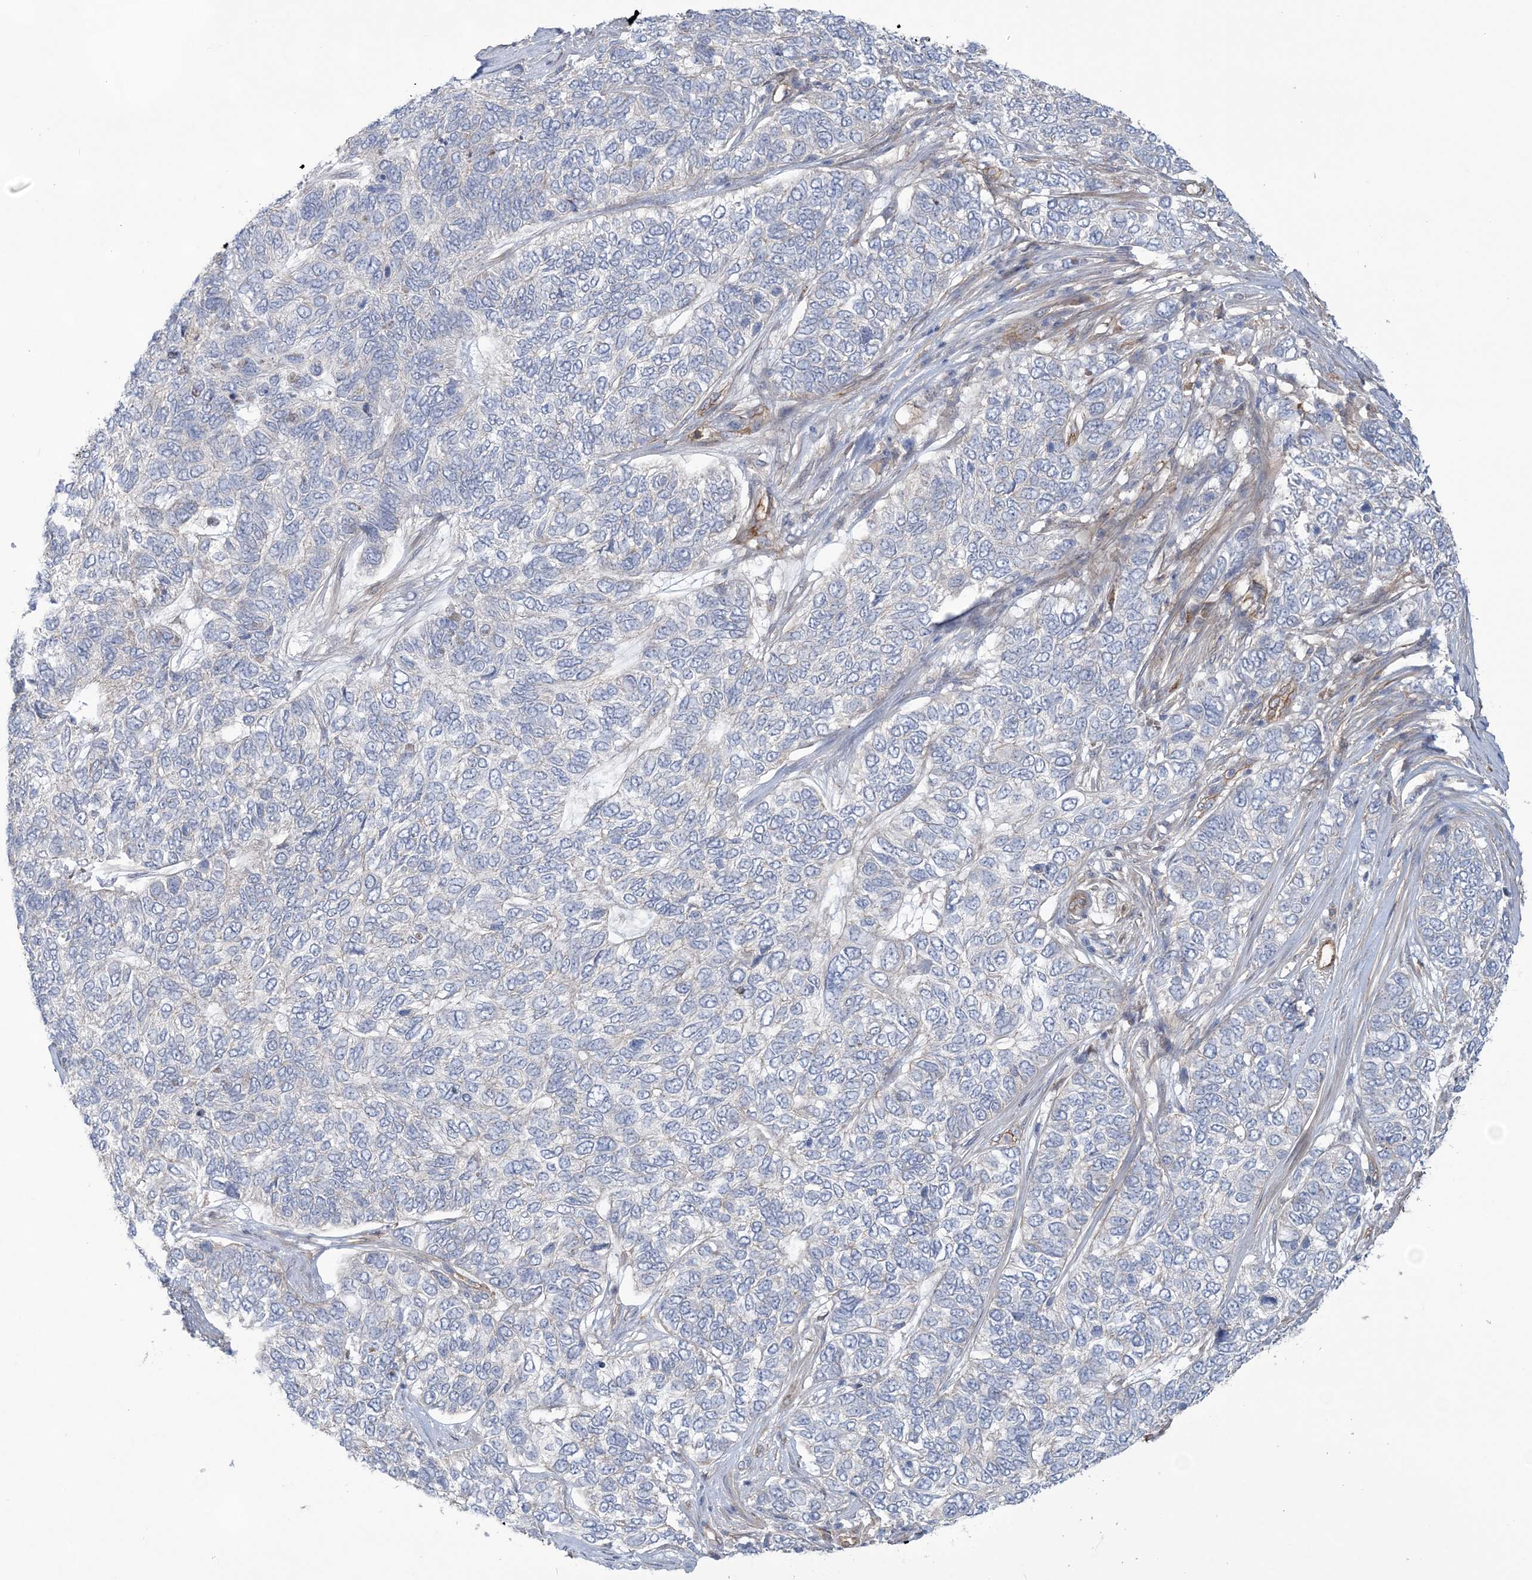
{"staining": {"intensity": "negative", "quantity": "none", "location": "none"}, "tissue": "skin cancer", "cell_type": "Tumor cells", "image_type": "cancer", "snomed": [{"axis": "morphology", "description": "Basal cell carcinoma"}, {"axis": "topography", "description": "Skin"}], "caption": "A micrograph of human skin cancer (basal cell carcinoma) is negative for staining in tumor cells.", "gene": "RAI14", "patient": {"sex": "female", "age": 65}}